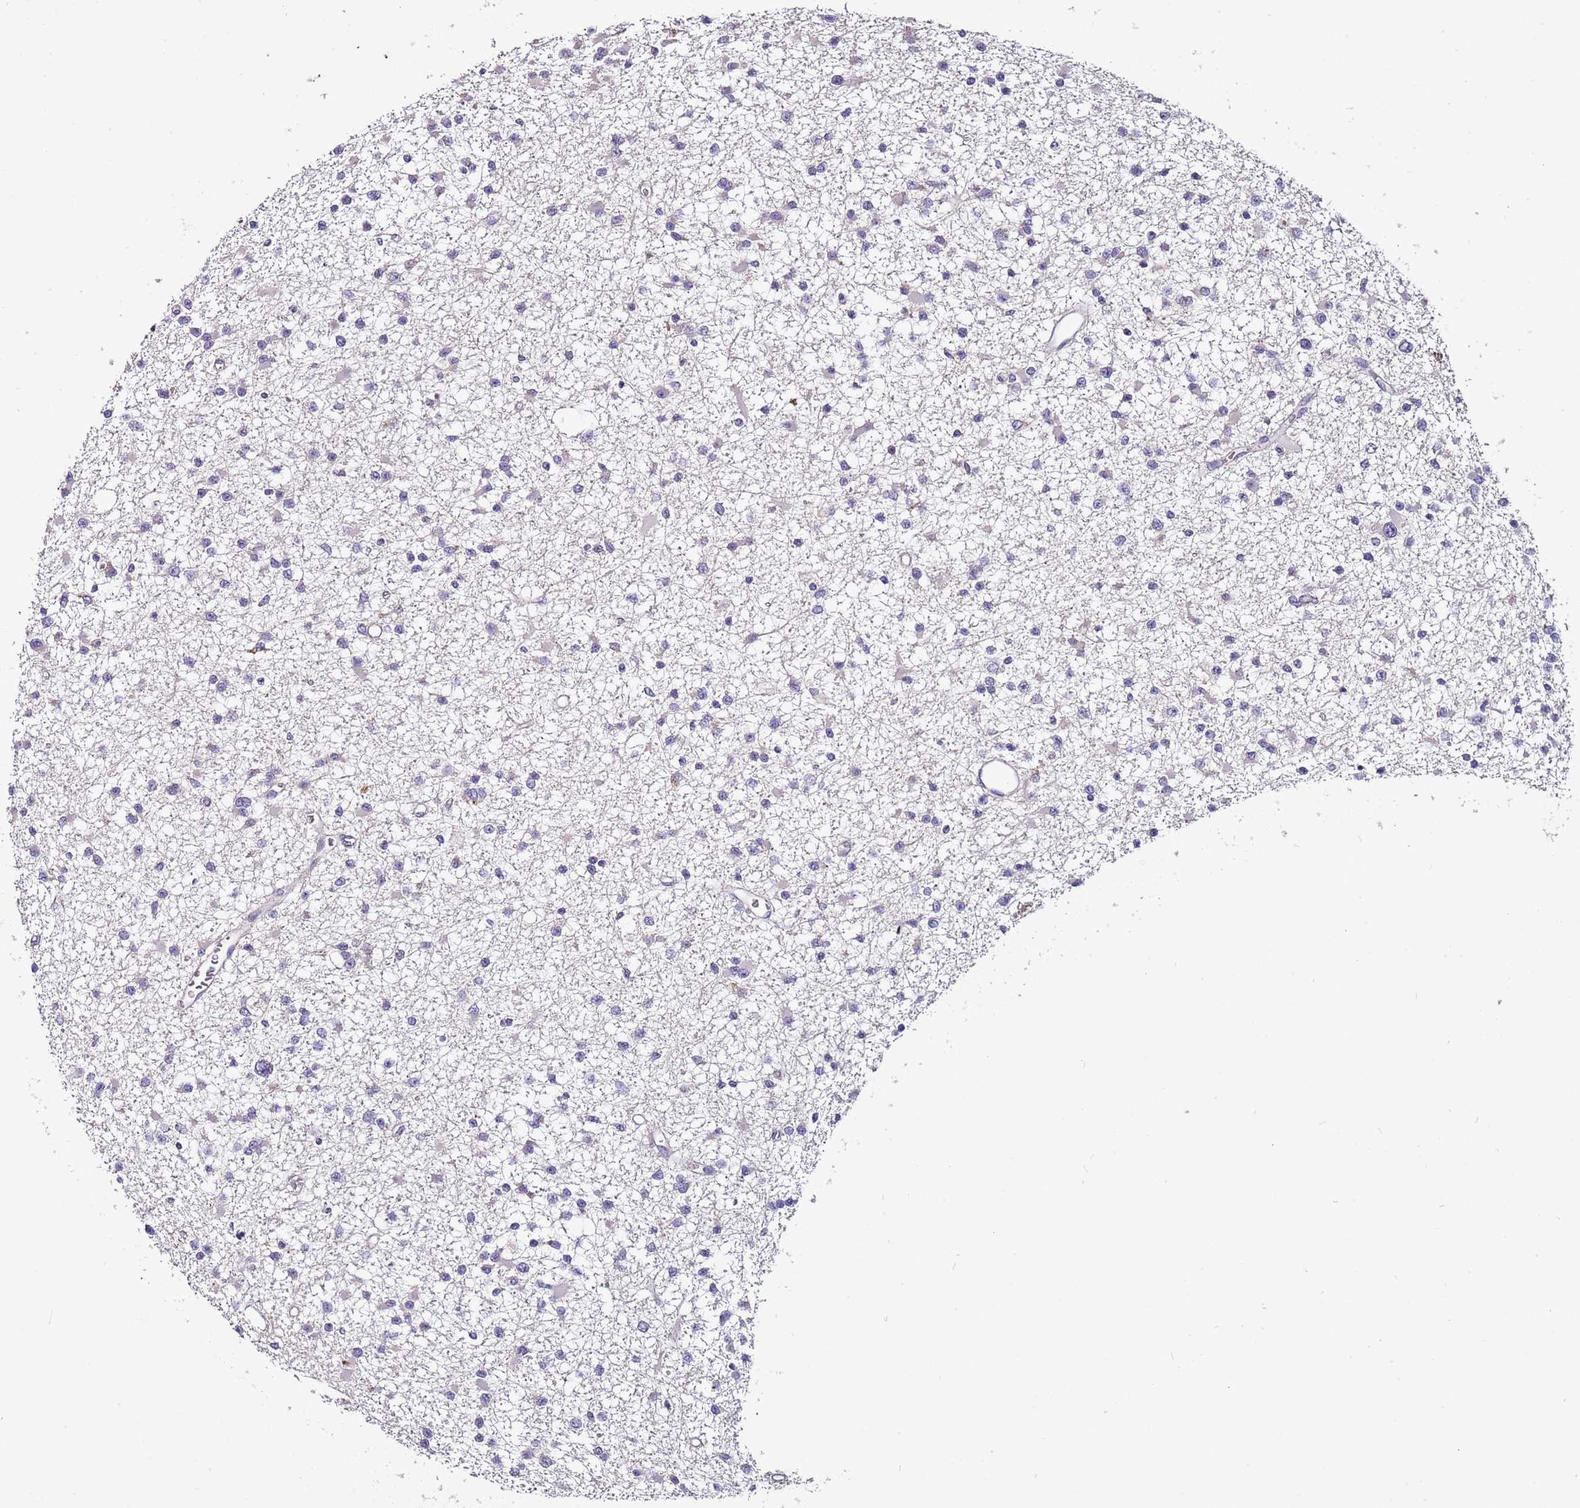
{"staining": {"intensity": "negative", "quantity": "none", "location": "none"}, "tissue": "glioma", "cell_type": "Tumor cells", "image_type": "cancer", "snomed": [{"axis": "morphology", "description": "Glioma, malignant, Low grade"}, {"axis": "topography", "description": "Brain"}], "caption": "There is no significant positivity in tumor cells of malignant glioma (low-grade).", "gene": "FAM20A", "patient": {"sex": "female", "age": 22}}